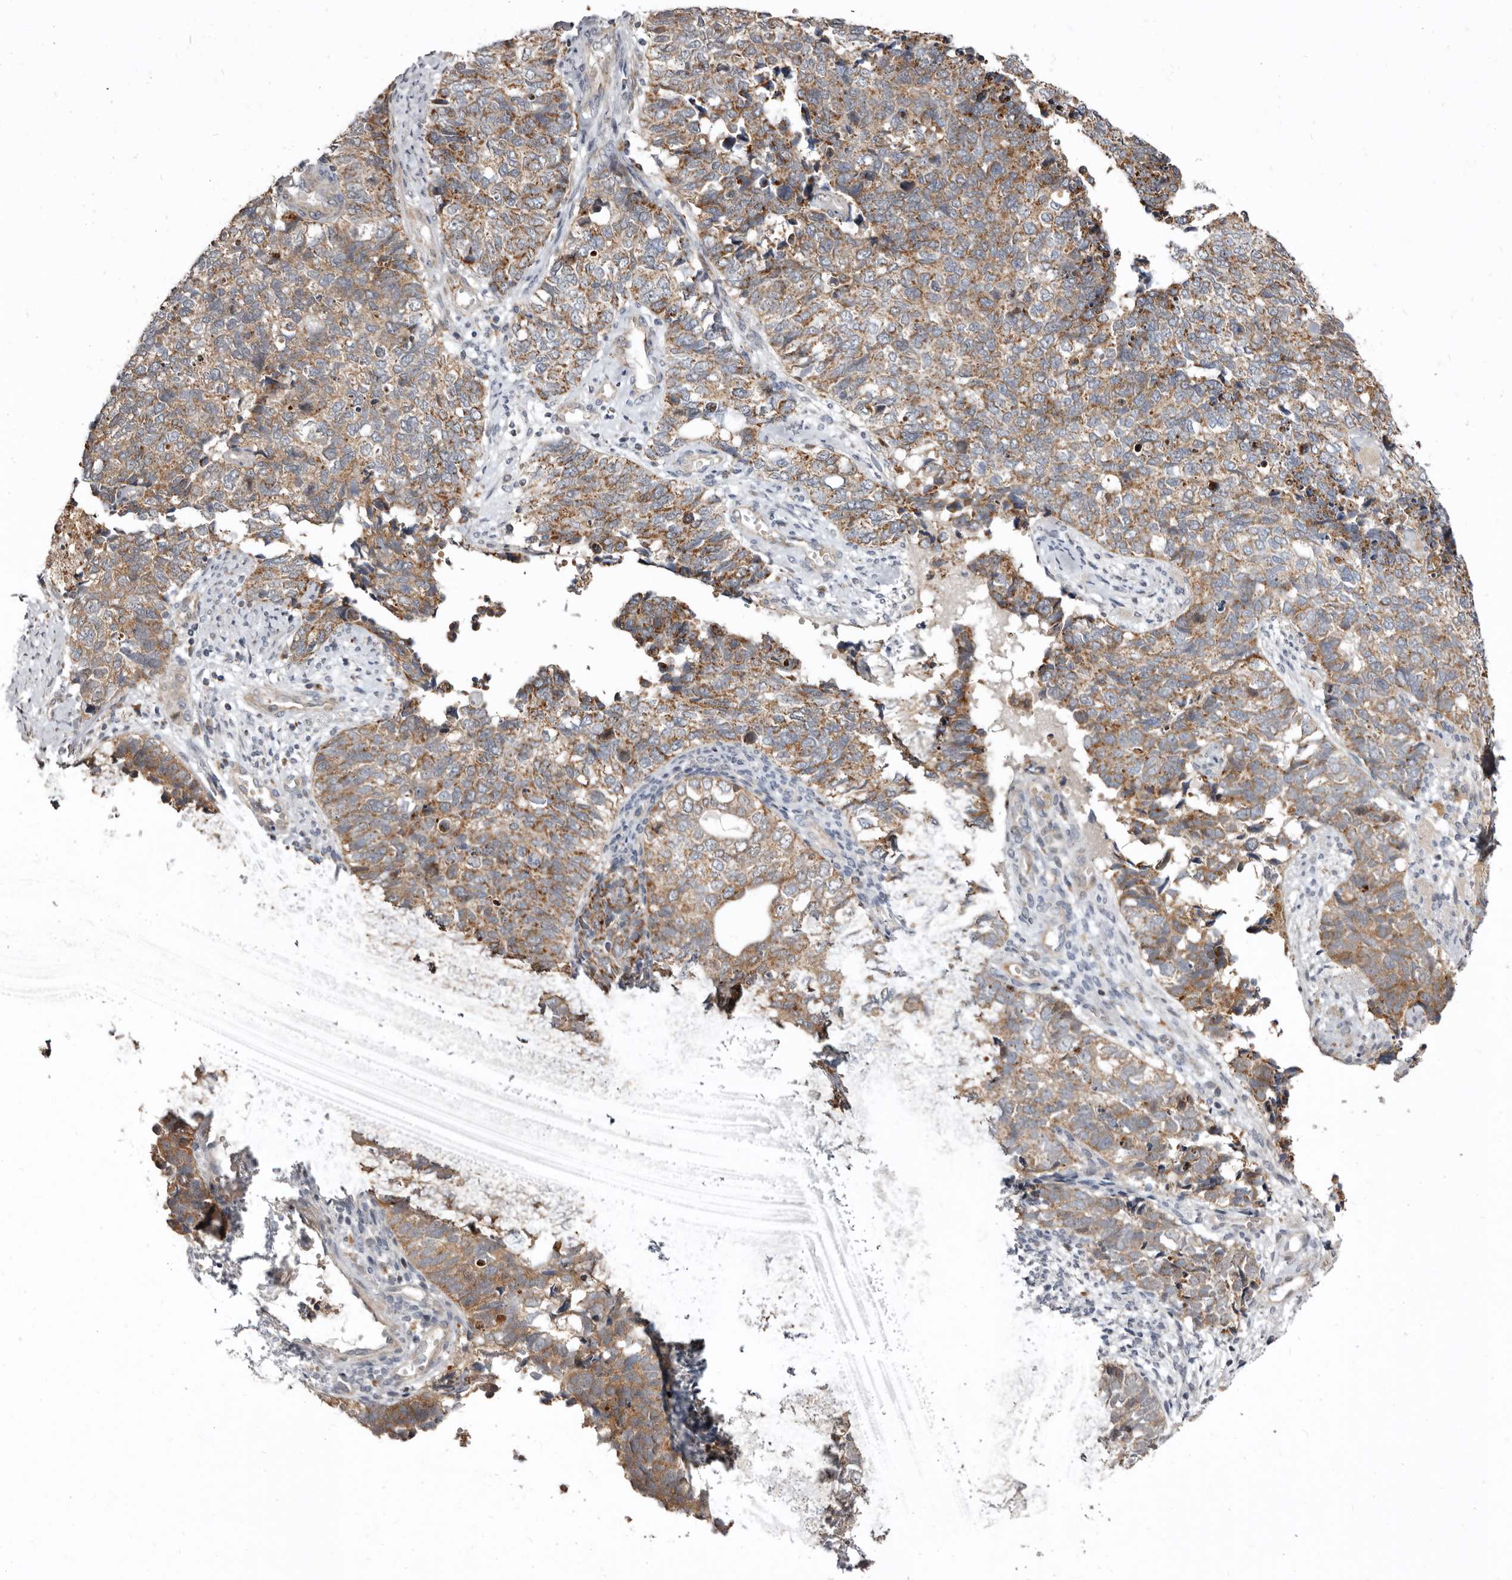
{"staining": {"intensity": "weak", "quantity": ">75%", "location": "cytoplasmic/membranous"}, "tissue": "cervical cancer", "cell_type": "Tumor cells", "image_type": "cancer", "snomed": [{"axis": "morphology", "description": "Squamous cell carcinoma, NOS"}, {"axis": "topography", "description": "Cervix"}], "caption": "A low amount of weak cytoplasmic/membranous positivity is appreciated in about >75% of tumor cells in cervical cancer (squamous cell carcinoma) tissue. (DAB (3,3'-diaminobenzidine) IHC with brightfield microscopy, high magnification).", "gene": "SMC4", "patient": {"sex": "female", "age": 63}}